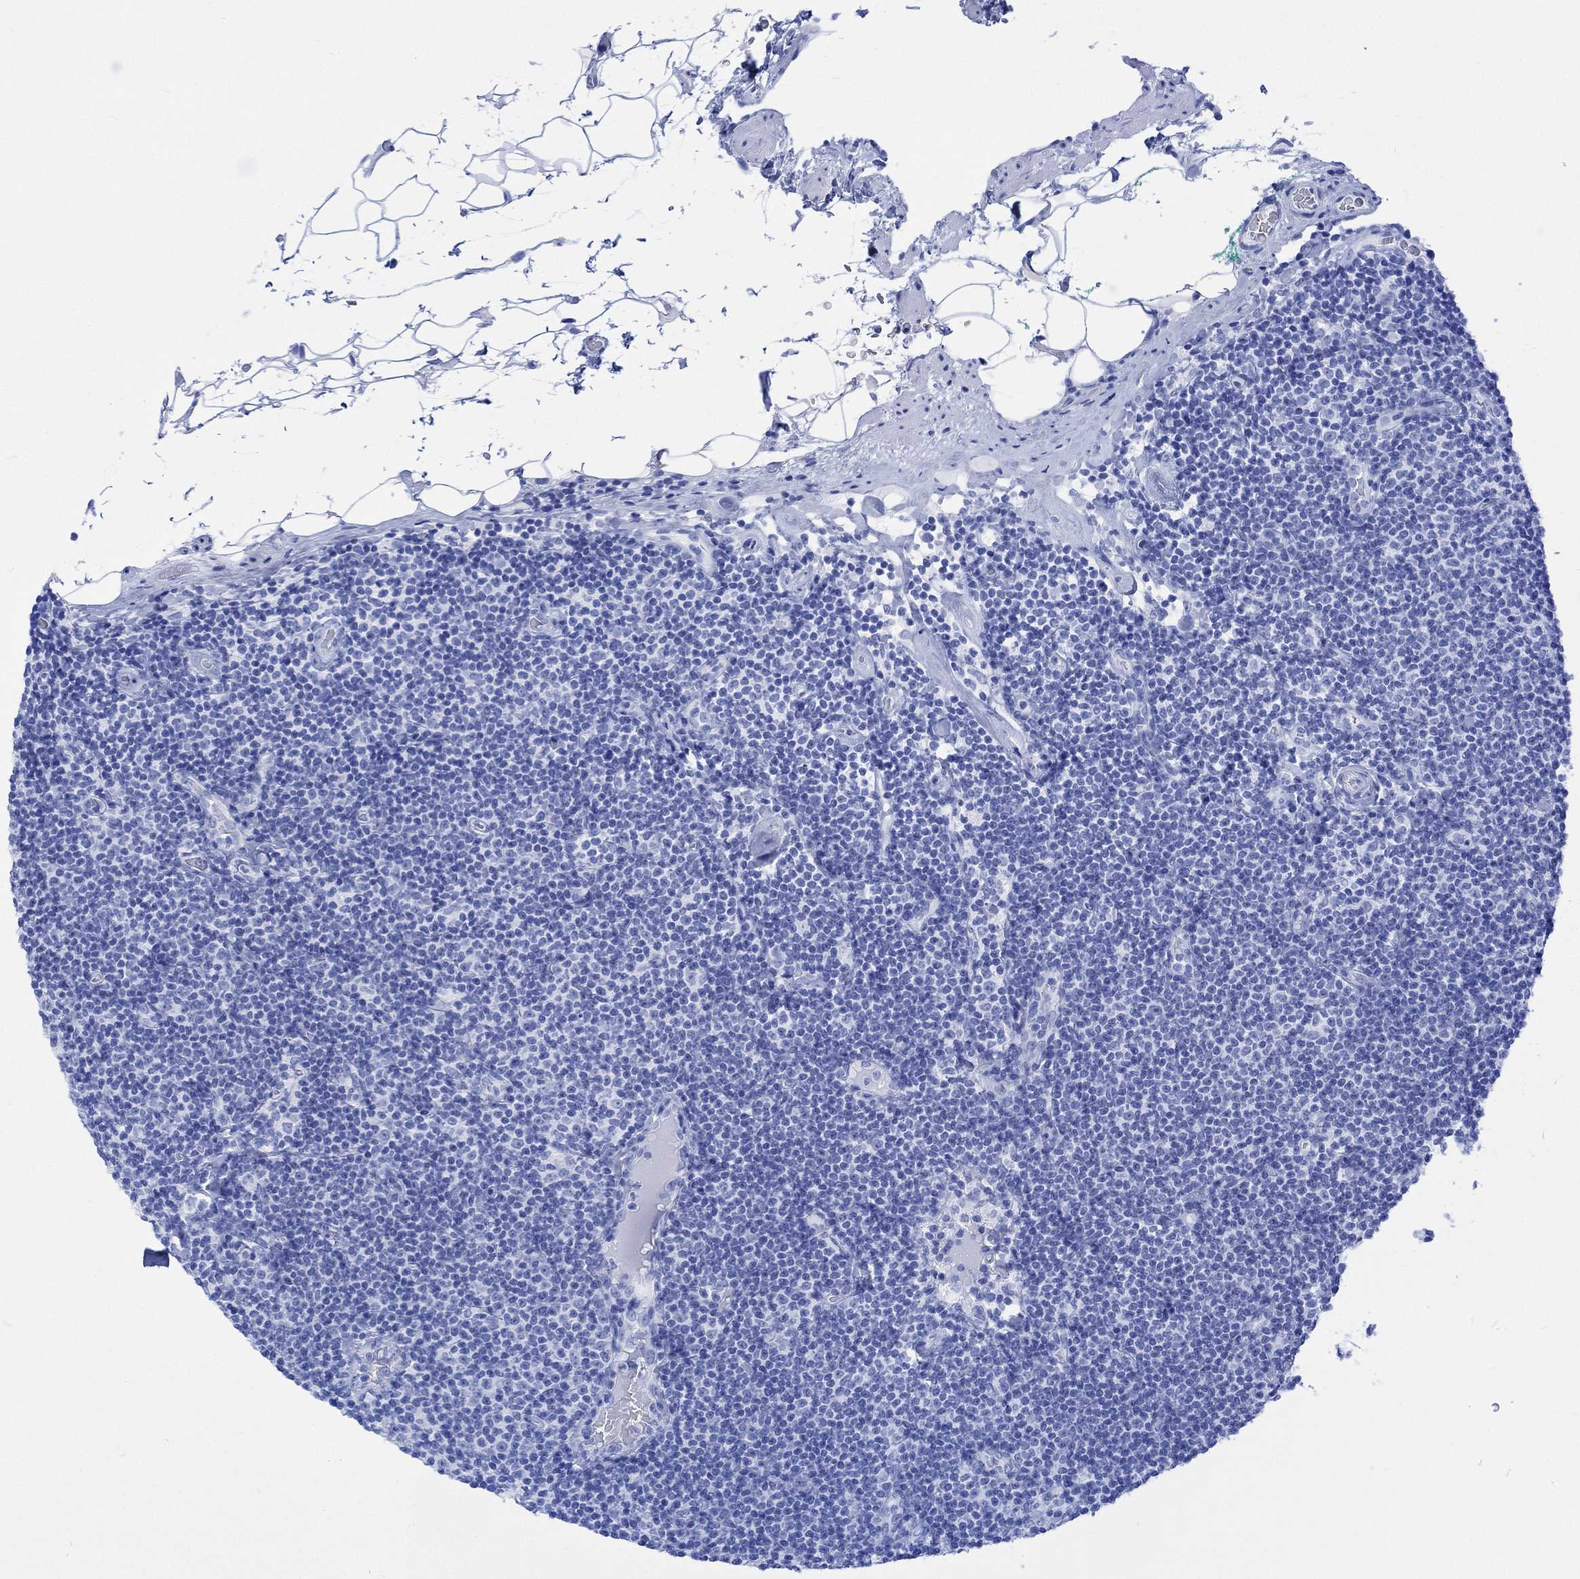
{"staining": {"intensity": "negative", "quantity": "none", "location": "none"}, "tissue": "lymphoma", "cell_type": "Tumor cells", "image_type": "cancer", "snomed": [{"axis": "morphology", "description": "Malignant lymphoma, non-Hodgkin's type, Low grade"}, {"axis": "topography", "description": "Lymph node"}], "caption": "The histopathology image displays no staining of tumor cells in lymphoma. The staining is performed using DAB (3,3'-diaminobenzidine) brown chromogen with nuclei counter-stained in using hematoxylin.", "gene": "CELF4", "patient": {"sex": "male", "age": 81}}